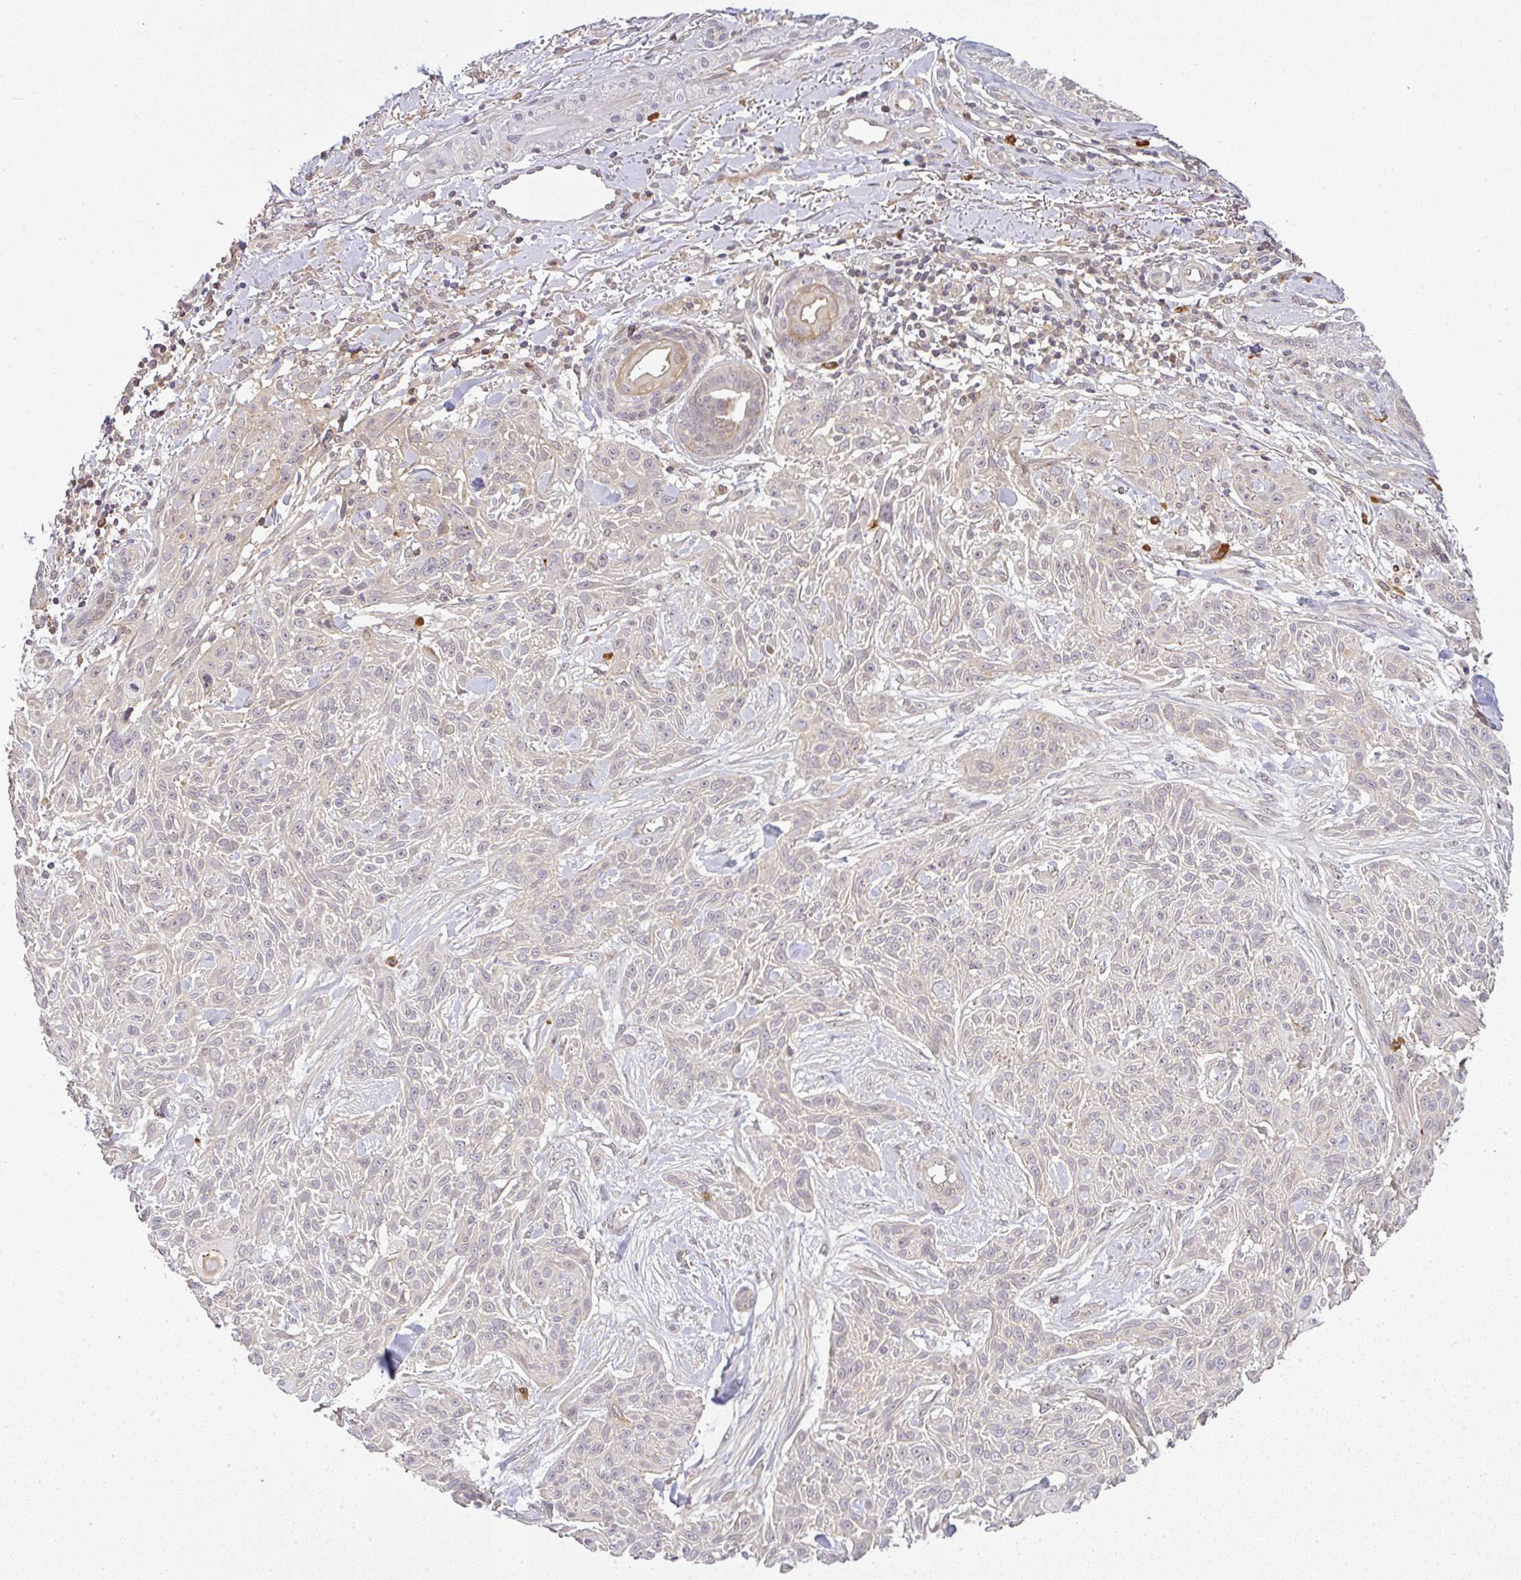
{"staining": {"intensity": "negative", "quantity": "none", "location": "none"}, "tissue": "skin cancer", "cell_type": "Tumor cells", "image_type": "cancer", "snomed": [{"axis": "morphology", "description": "Squamous cell carcinoma, NOS"}, {"axis": "topography", "description": "Skin"}], "caption": "Squamous cell carcinoma (skin) stained for a protein using immunohistochemistry (IHC) demonstrates no positivity tumor cells.", "gene": "FAM153A", "patient": {"sex": "male", "age": 86}}